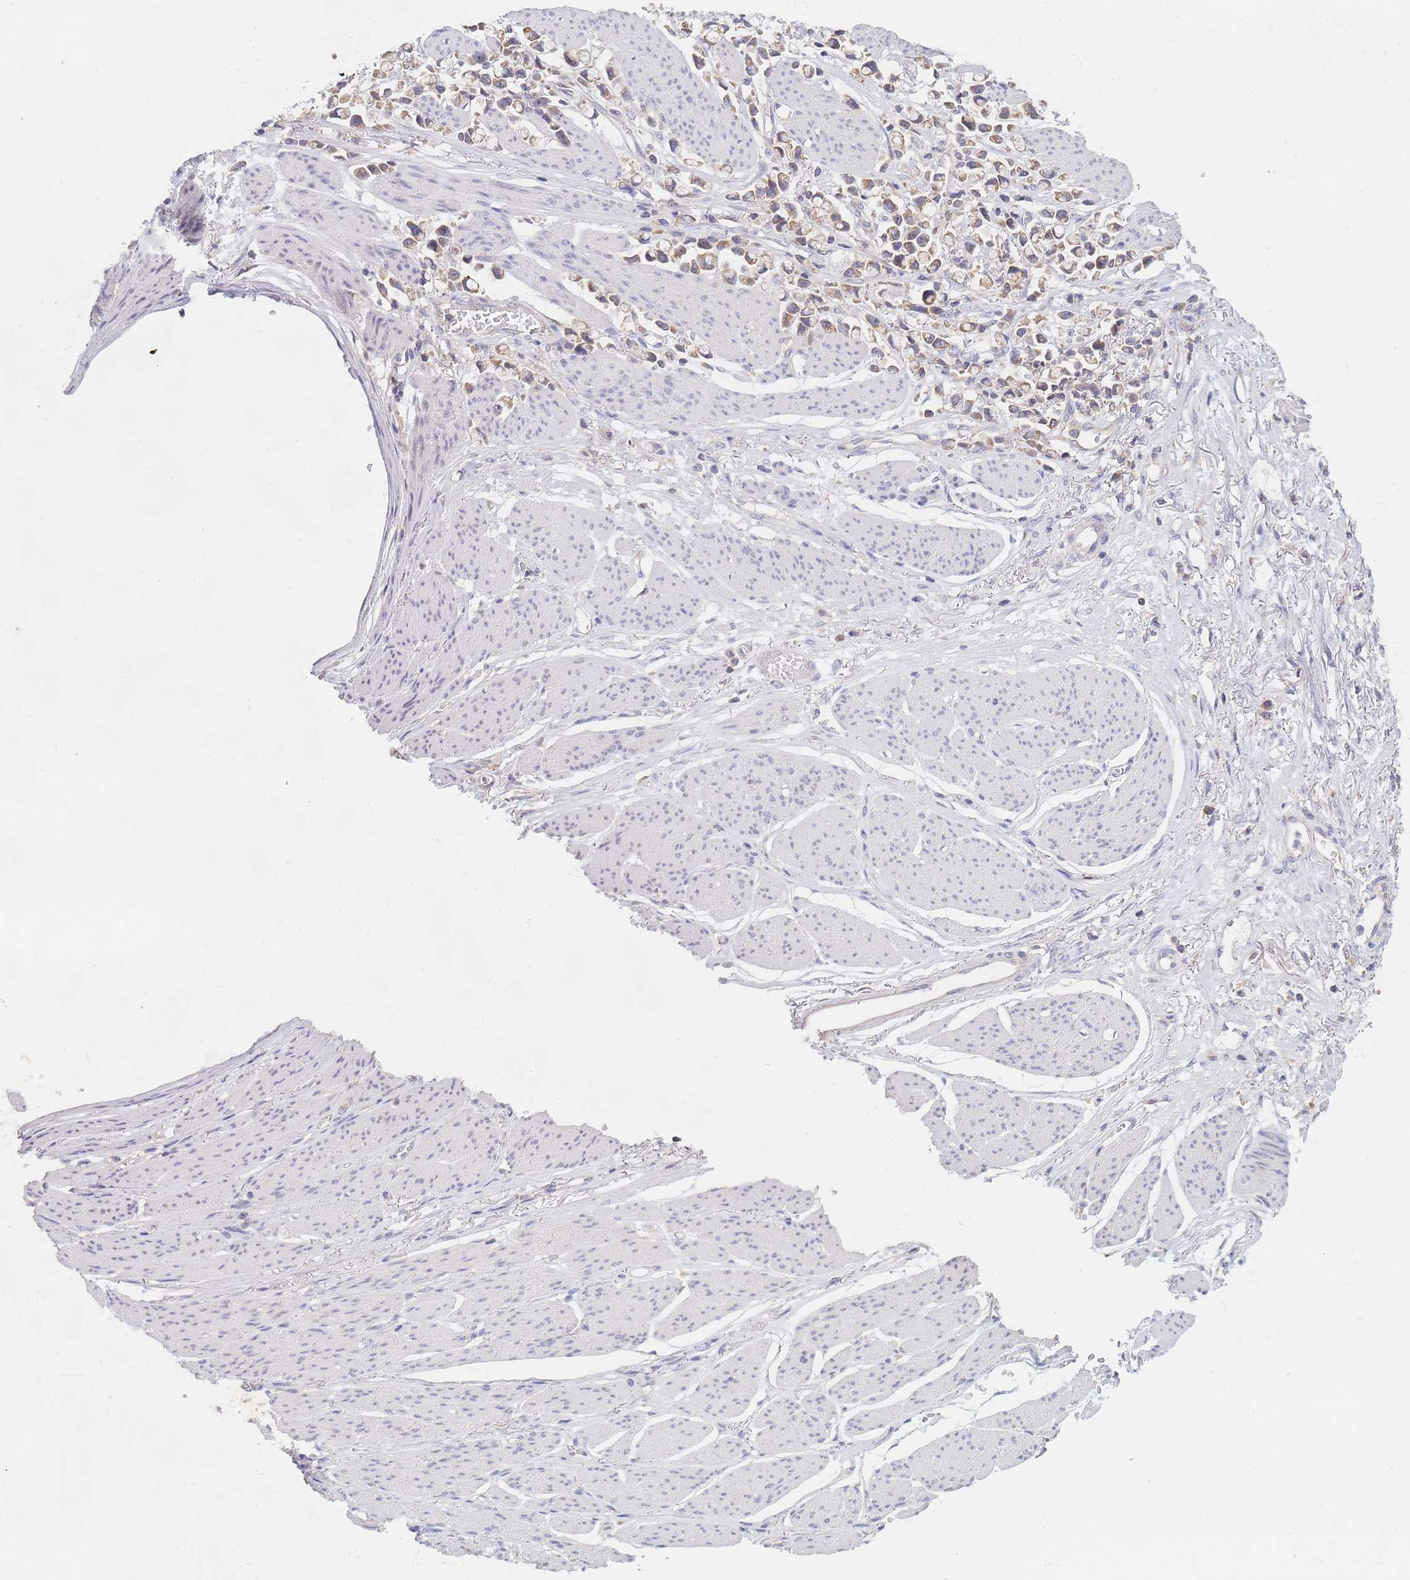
{"staining": {"intensity": "moderate", "quantity": ">75%", "location": "cytoplasmic/membranous"}, "tissue": "stomach cancer", "cell_type": "Tumor cells", "image_type": "cancer", "snomed": [{"axis": "morphology", "description": "Adenocarcinoma, NOS"}, {"axis": "topography", "description": "Stomach"}], "caption": "Brown immunohistochemical staining in human stomach cancer (adenocarcinoma) demonstrates moderate cytoplasmic/membranous positivity in approximately >75% of tumor cells.", "gene": "PPP6C", "patient": {"sex": "female", "age": 81}}